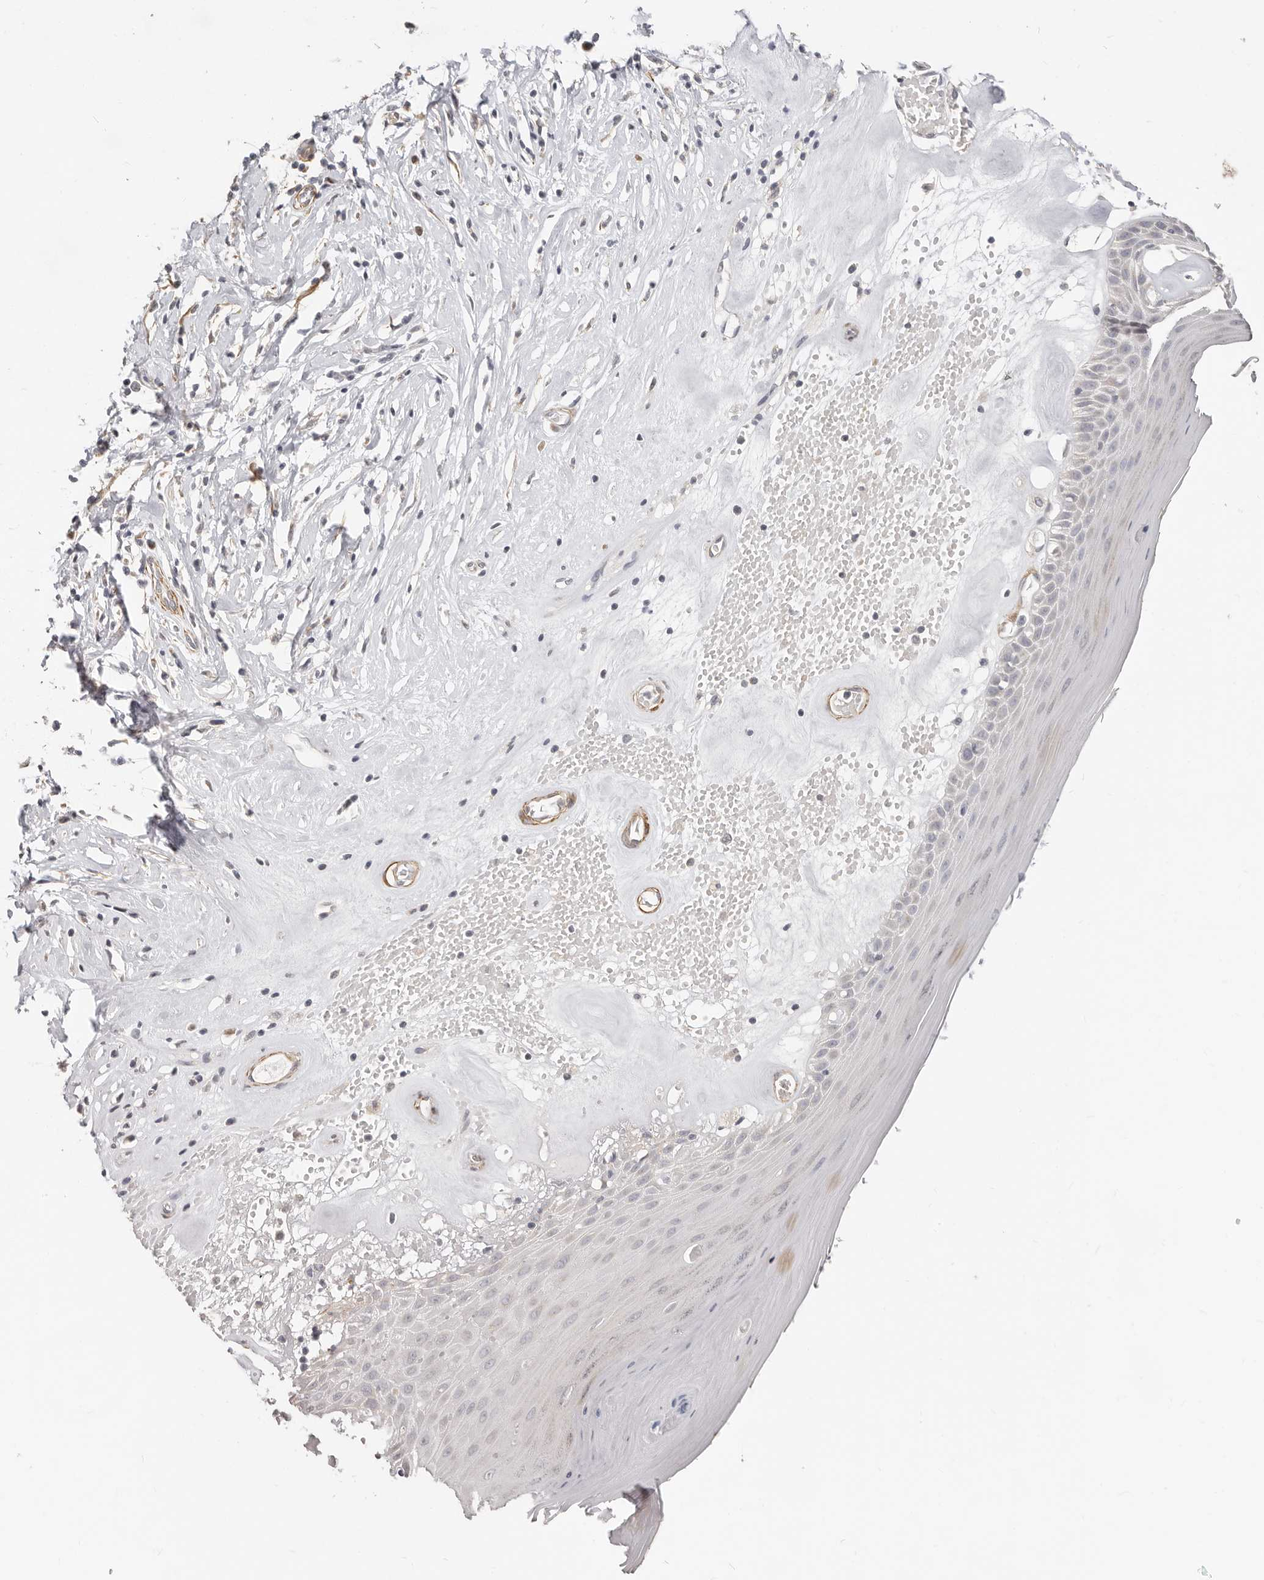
{"staining": {"intensity": "weak", "quantity": "<25%", "location": "cytoplasmic/membranous"}, "tissue": "skin", "cell_type": "Epidermal cells", "image_type": "normal", "snomed": [{"axis": "morphology", "description": "Normal tissue, NOS"}, {"axis": "morphology", "description": "Inflammation, NOS"}, {"axis": "topography", "description": "Vulva"}], "caption": "Micrograph shows no significant protein staining in epidermal cells of benign skin.", "gene": "RABAC1", "patient": {"sex": "female", "age": 84}}